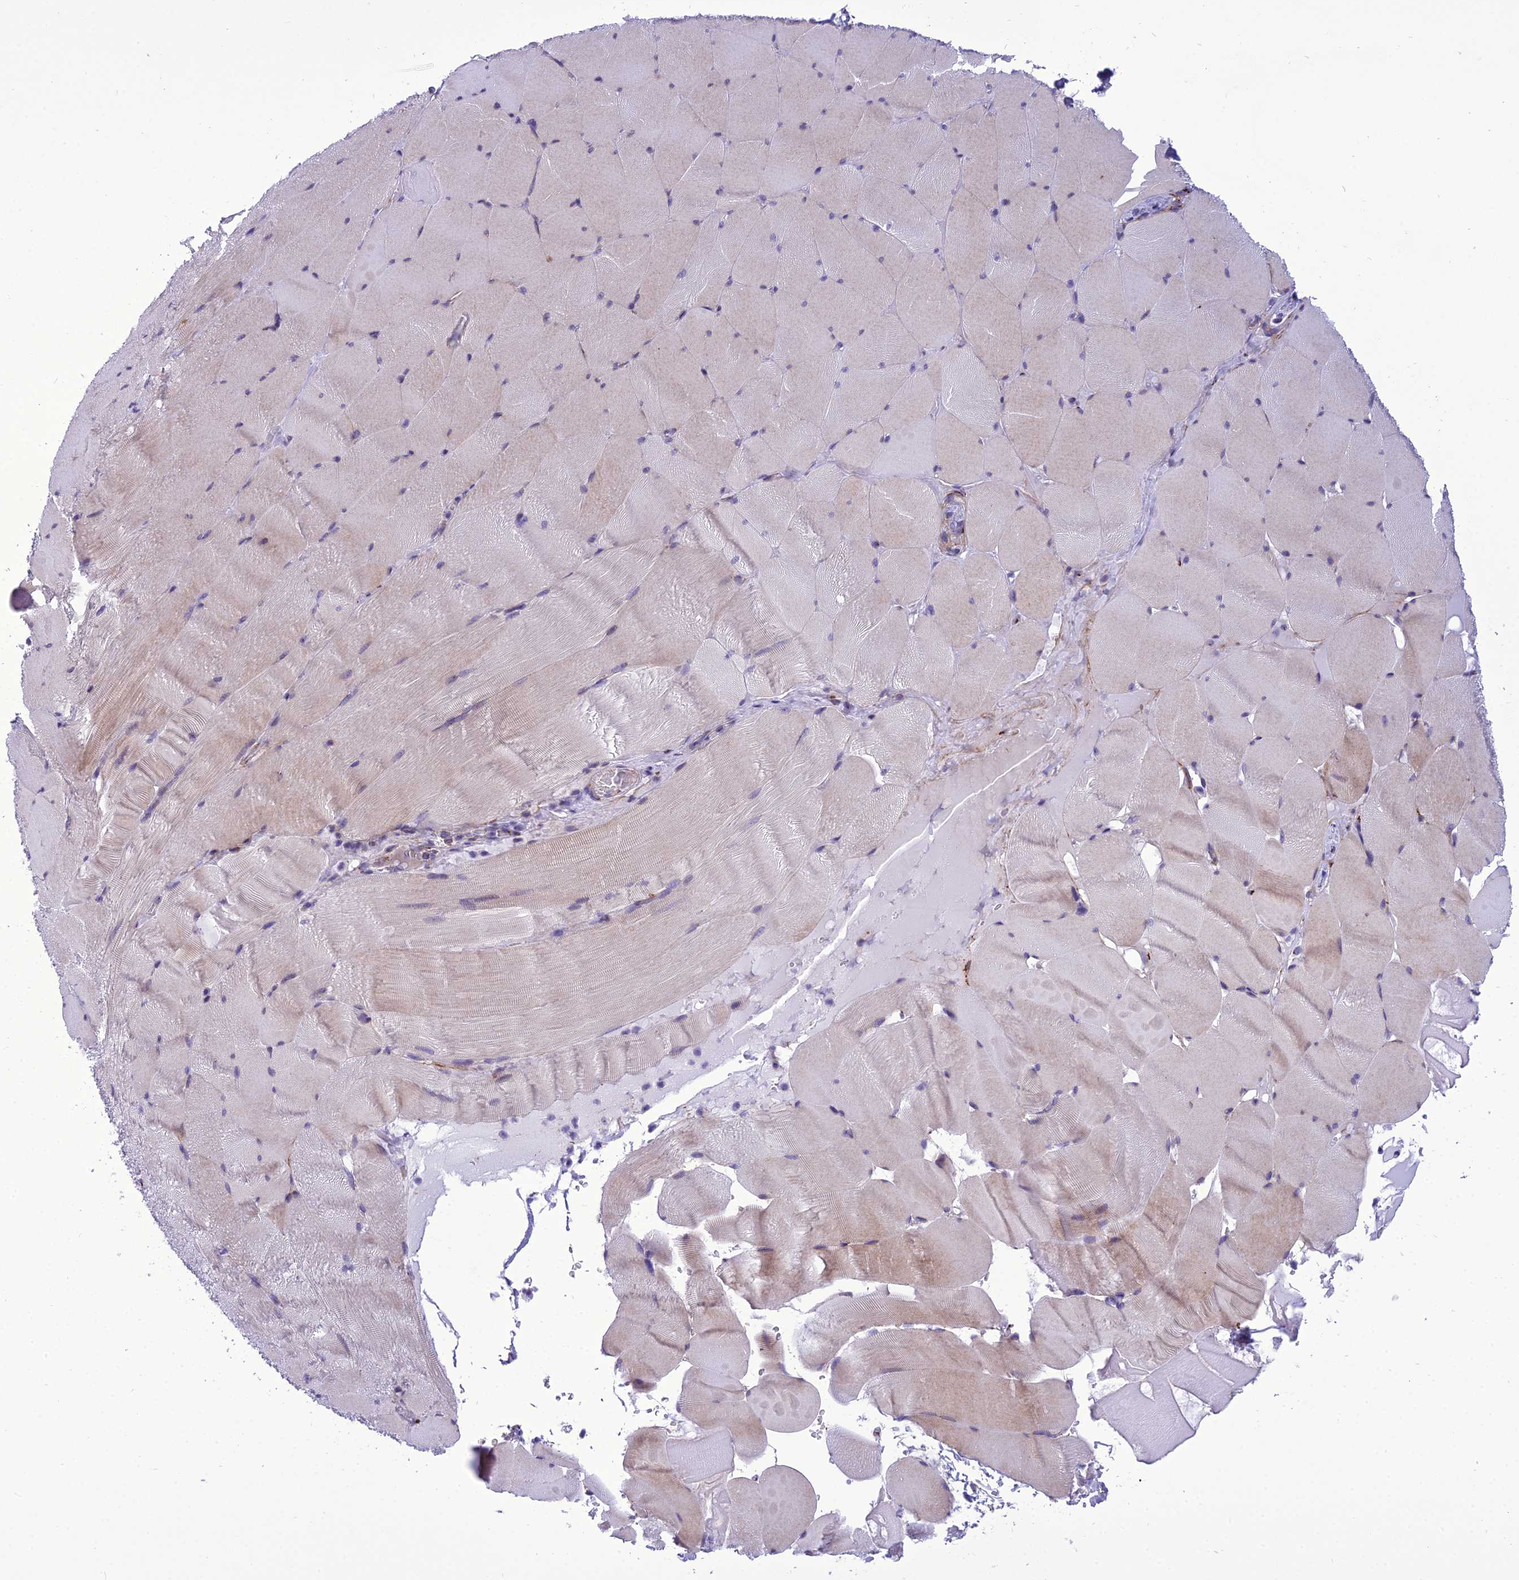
{"staining": {"intensity": "weak", "quantity": "<25%", "location": "cytoplasmic/membranous"}, "tissue": "skeletal muscle", "cell_type": "Myocytes", "image_type": "normal", "snomed": [{"axis": "morphology", "description": "Normal tissue, NOS"}, {"axis": "topography", "description": "Skeletal muscle"}], "caption": "Skeletal muscle was stained to show a protein in brown. There is no significant staining in myocytes. (Stains: DAB immunohistochemistry with hematoxylin counter stain, Microscopy: brightfield microscopy at high magnification).", "gene": "GOLM2", "patient": {"sex": "male", "age": 62}}